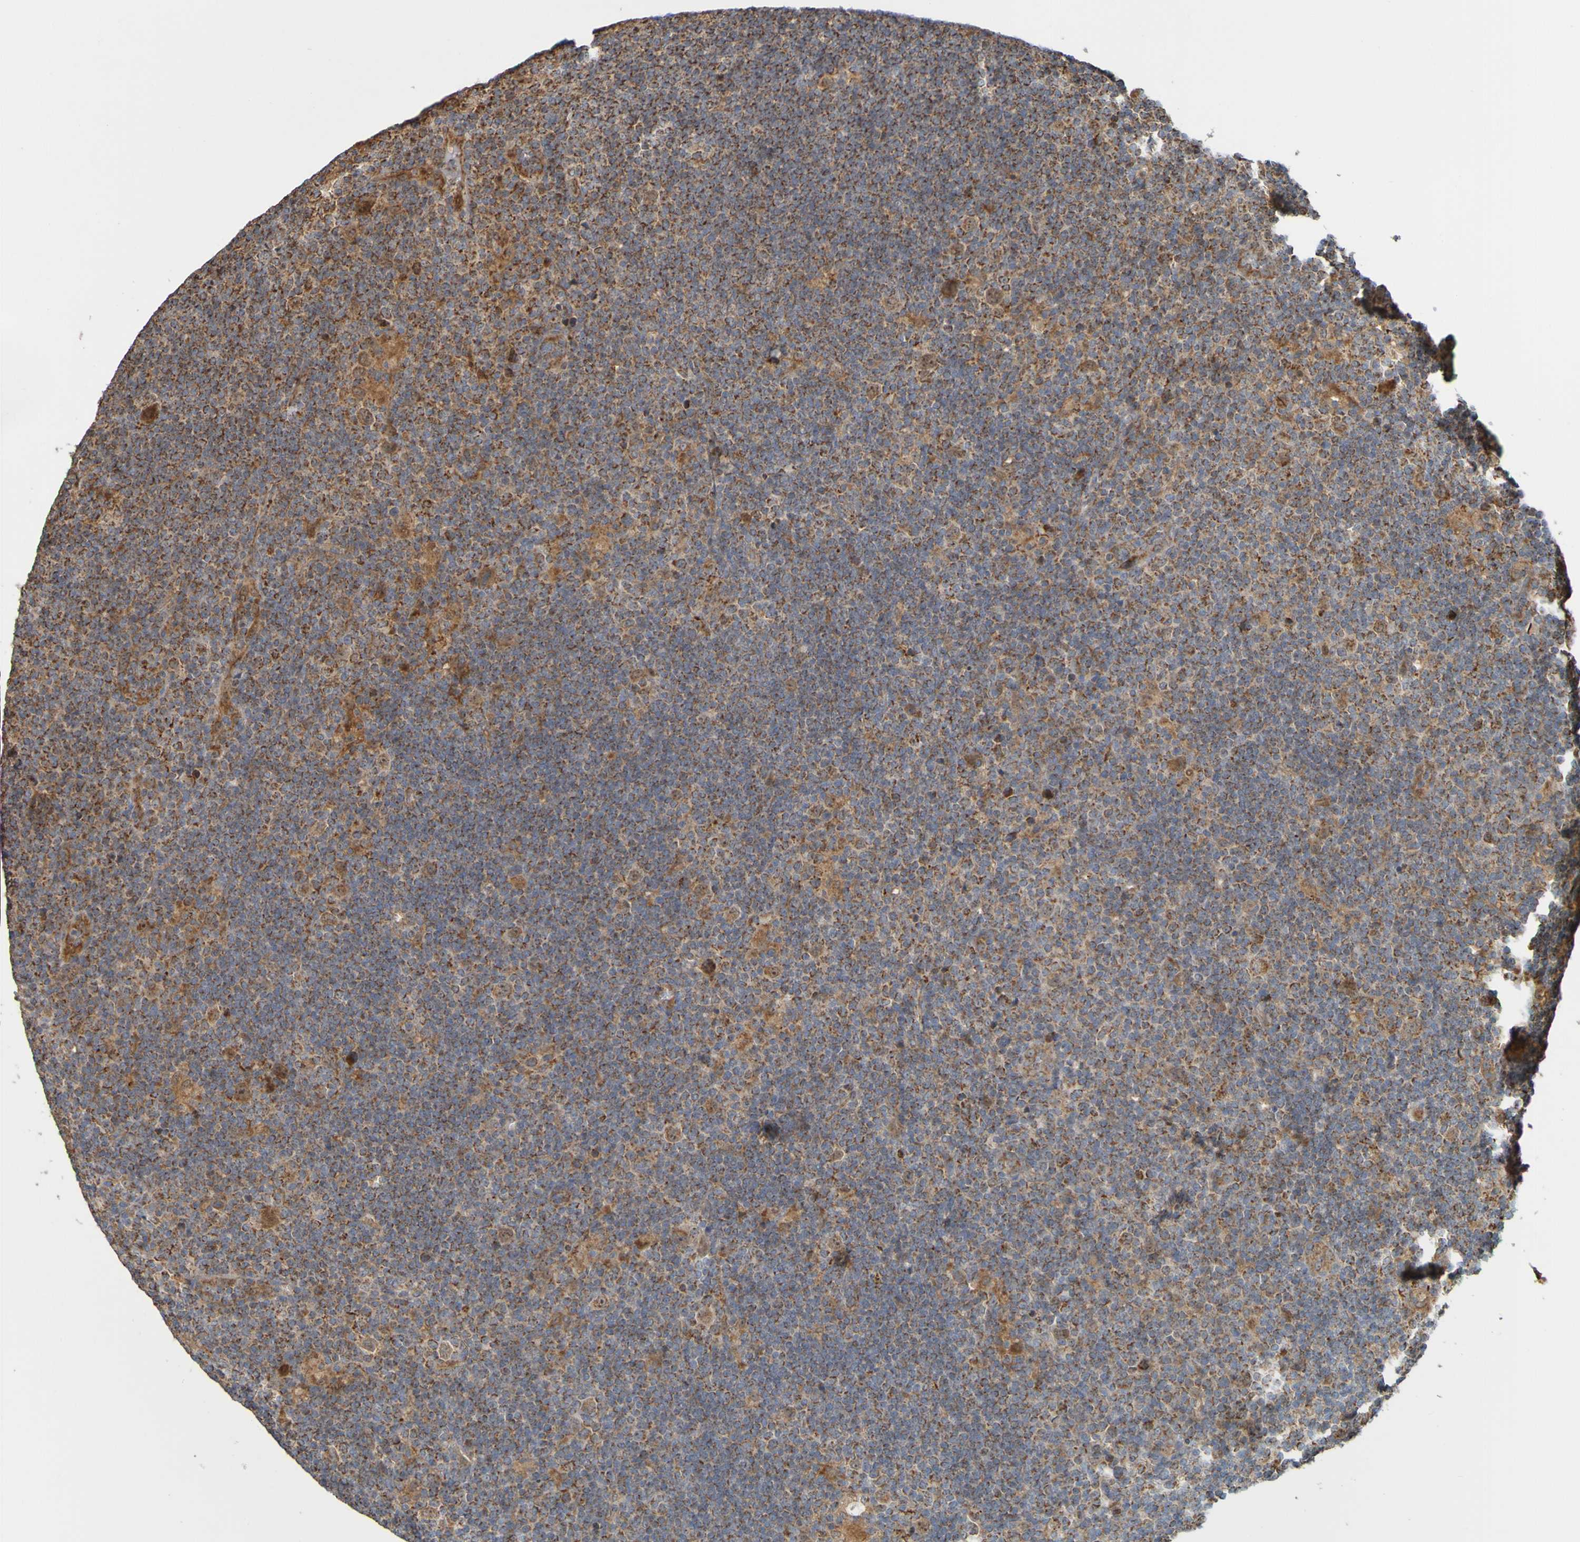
{"staining": {"intensity": "strong", "quantity": ">75%", "location": "cytoplasmic/membranous"}, "tissue": "lymphoma", "cell_type": "Tumor cells", "image_type": "cancer", "snomed": [{"axis": "morphology", "description": "Hodgkin's disease, NOS"}, {"axis": "topography", "description": "Lymph node"}], "caption": "Immunohistochemical staining of human lymphoma reveals high levels of strong cytoplasmic/membranous protein expression in about >75% of tumor cells. (DAB = brown stain, brightfield microscopy at high magnification).", "gene": "TMBIM1", "patient": {"sex": "female", "age": 57}}